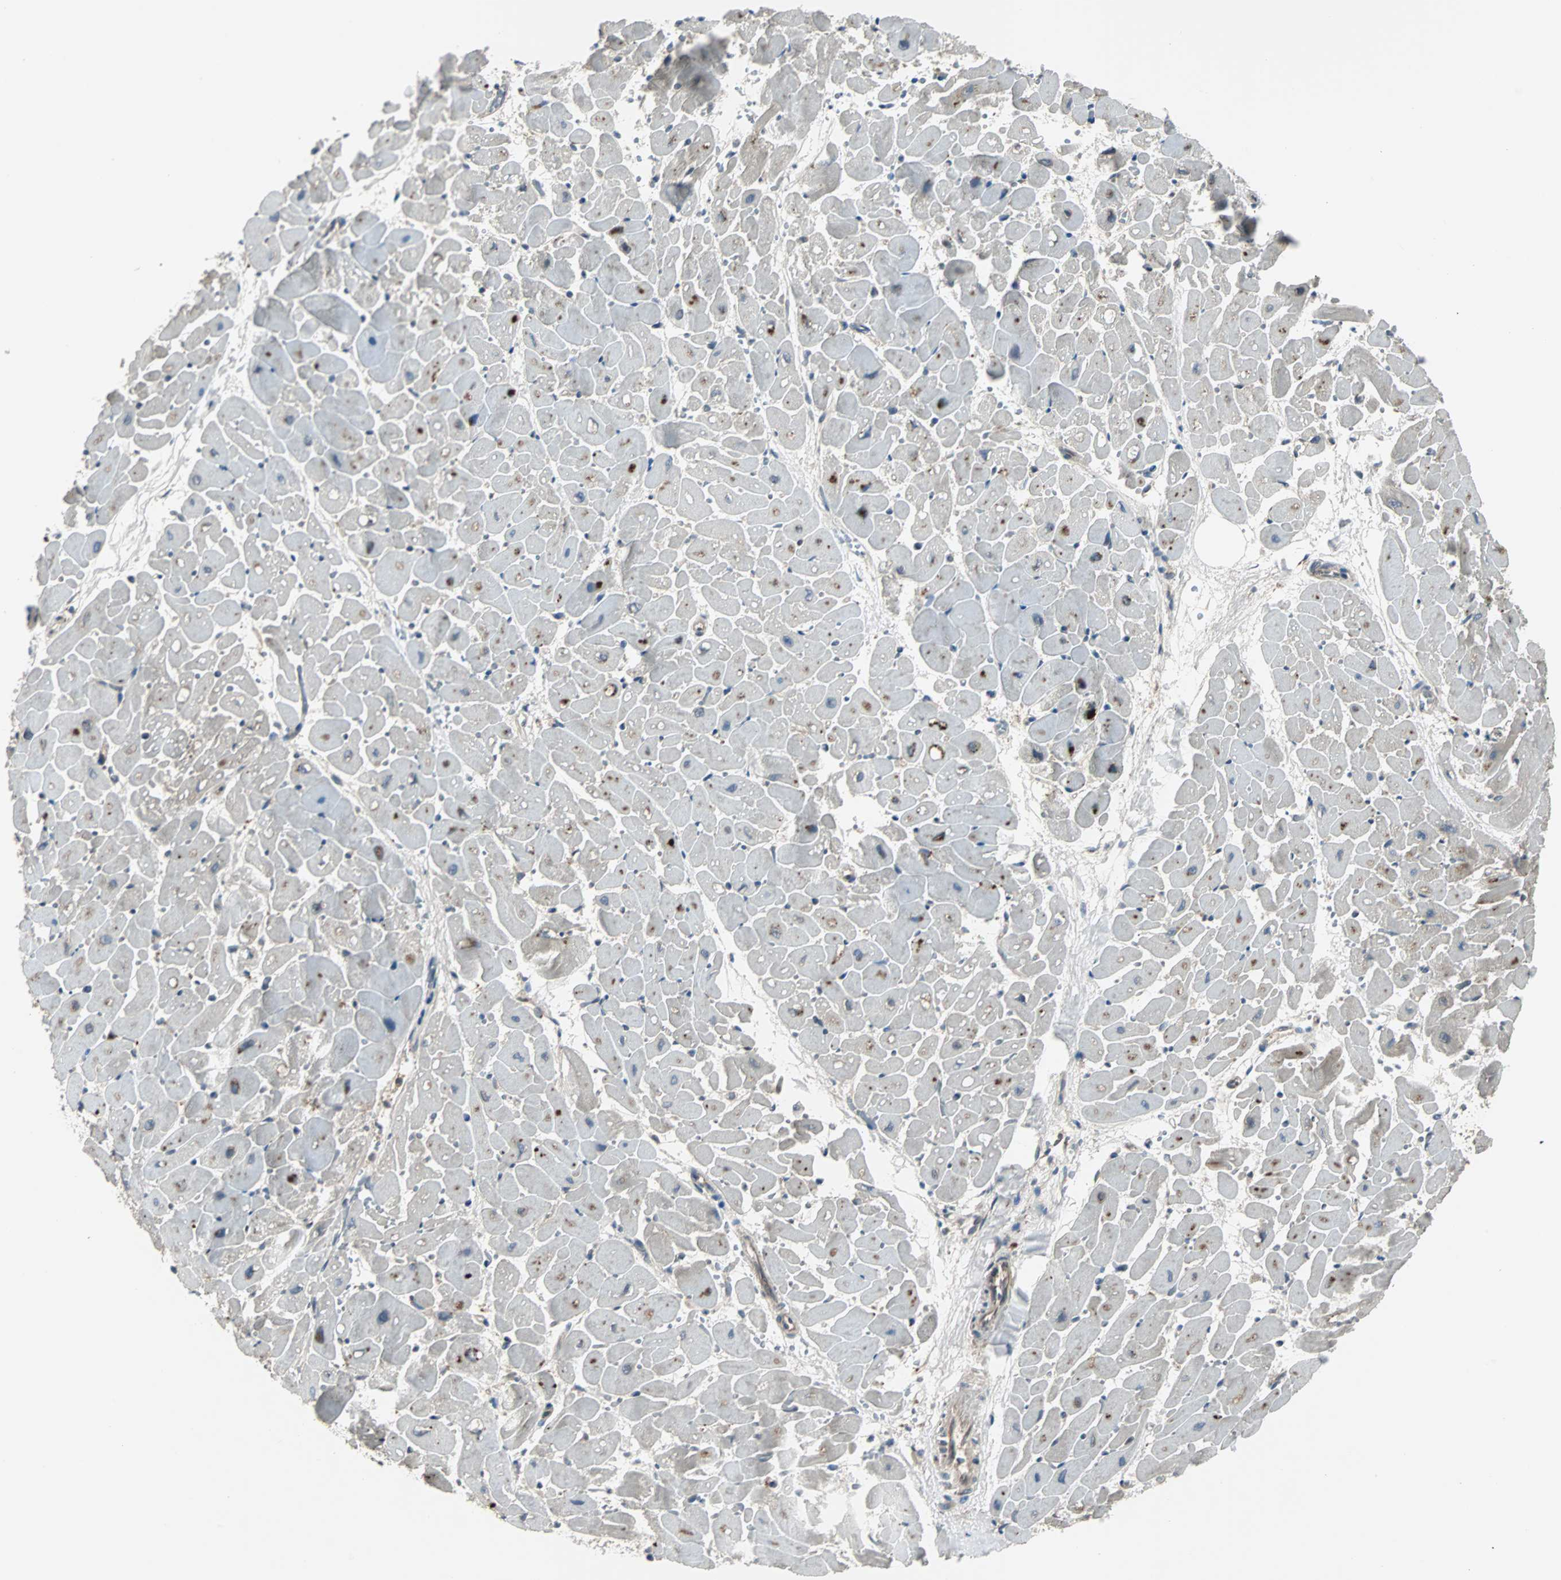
{"staining": {"intensity": "weak", "quantity": ">75%", "location": "cytoplasmic/membranous"}, "tissue": "heart muscle", "cell_type": "Cardiomyocytes", "image_type": "normal", "snomed": [{"axis": "morphology", "description": "Normal tissue, NOS"}, {"axis": "topography", "description": "Heart"}], "caption": "Human heart muscle stained with a protein marker exhibits weak staining in cardiomyocytes.", "gene": "ARF1", "patient": {"sex": "female", "age": 19}}